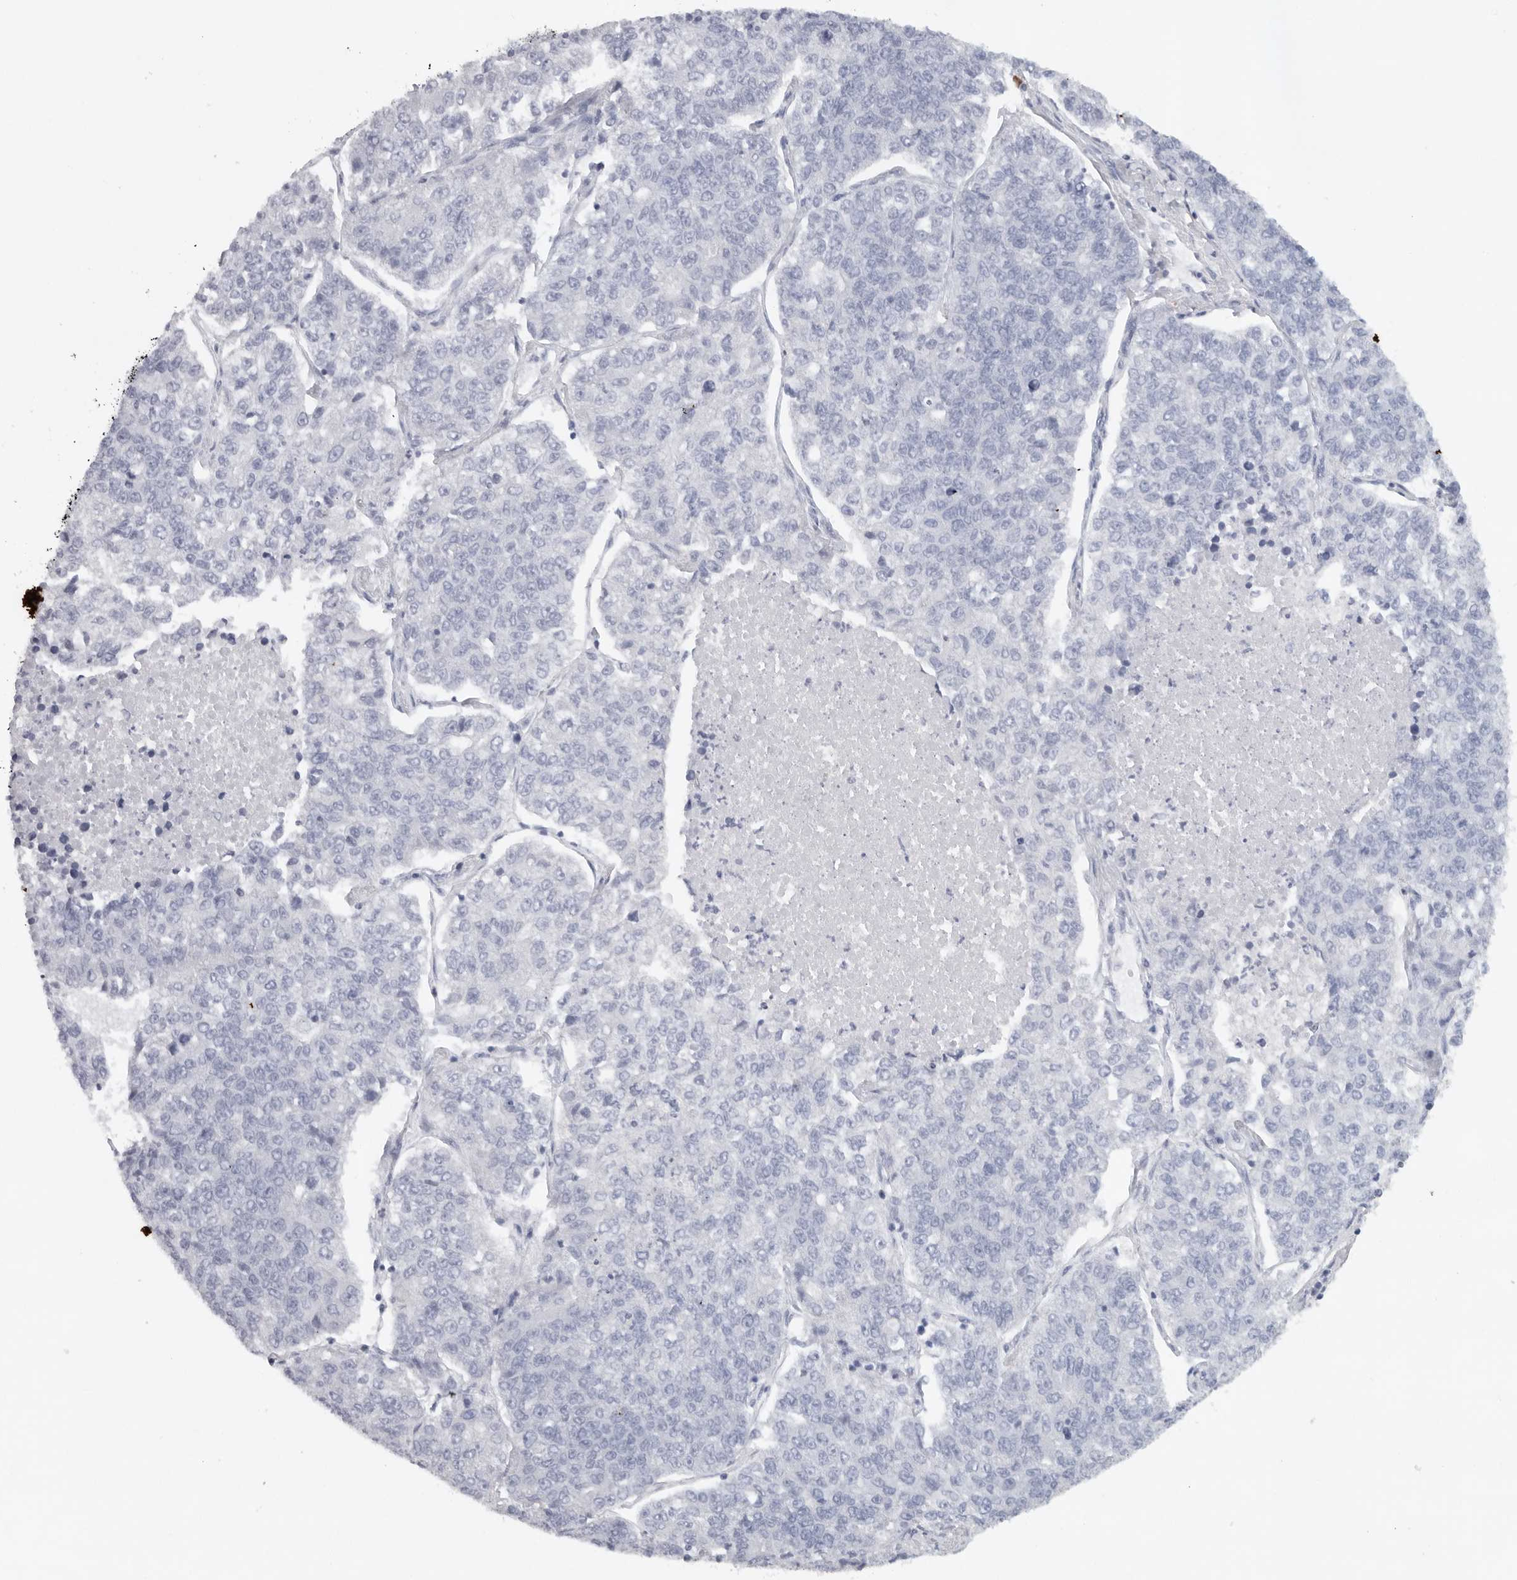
{"staining": {"intensity": "negative", "quantity": "none", "location": "none"}, "tissue": "lung cancer", "cell_type": "Tumor cells", "image_type": "cancer", "snomed": [{"axis": "morphology", "description": "Adenocarcinoma, NOS"}, {"axis": "topography", "description": "Lung"}], "caption": "Immunohistochemistry (IHC) image of neoplastic tissue: human lung cancer stained with DAB shows no significant protein expression in tumor cells. (IHC, brightfield microscopy, high magnification).", "gene": "TMEM69", "patient": {"sex": "male", "age": 49}}